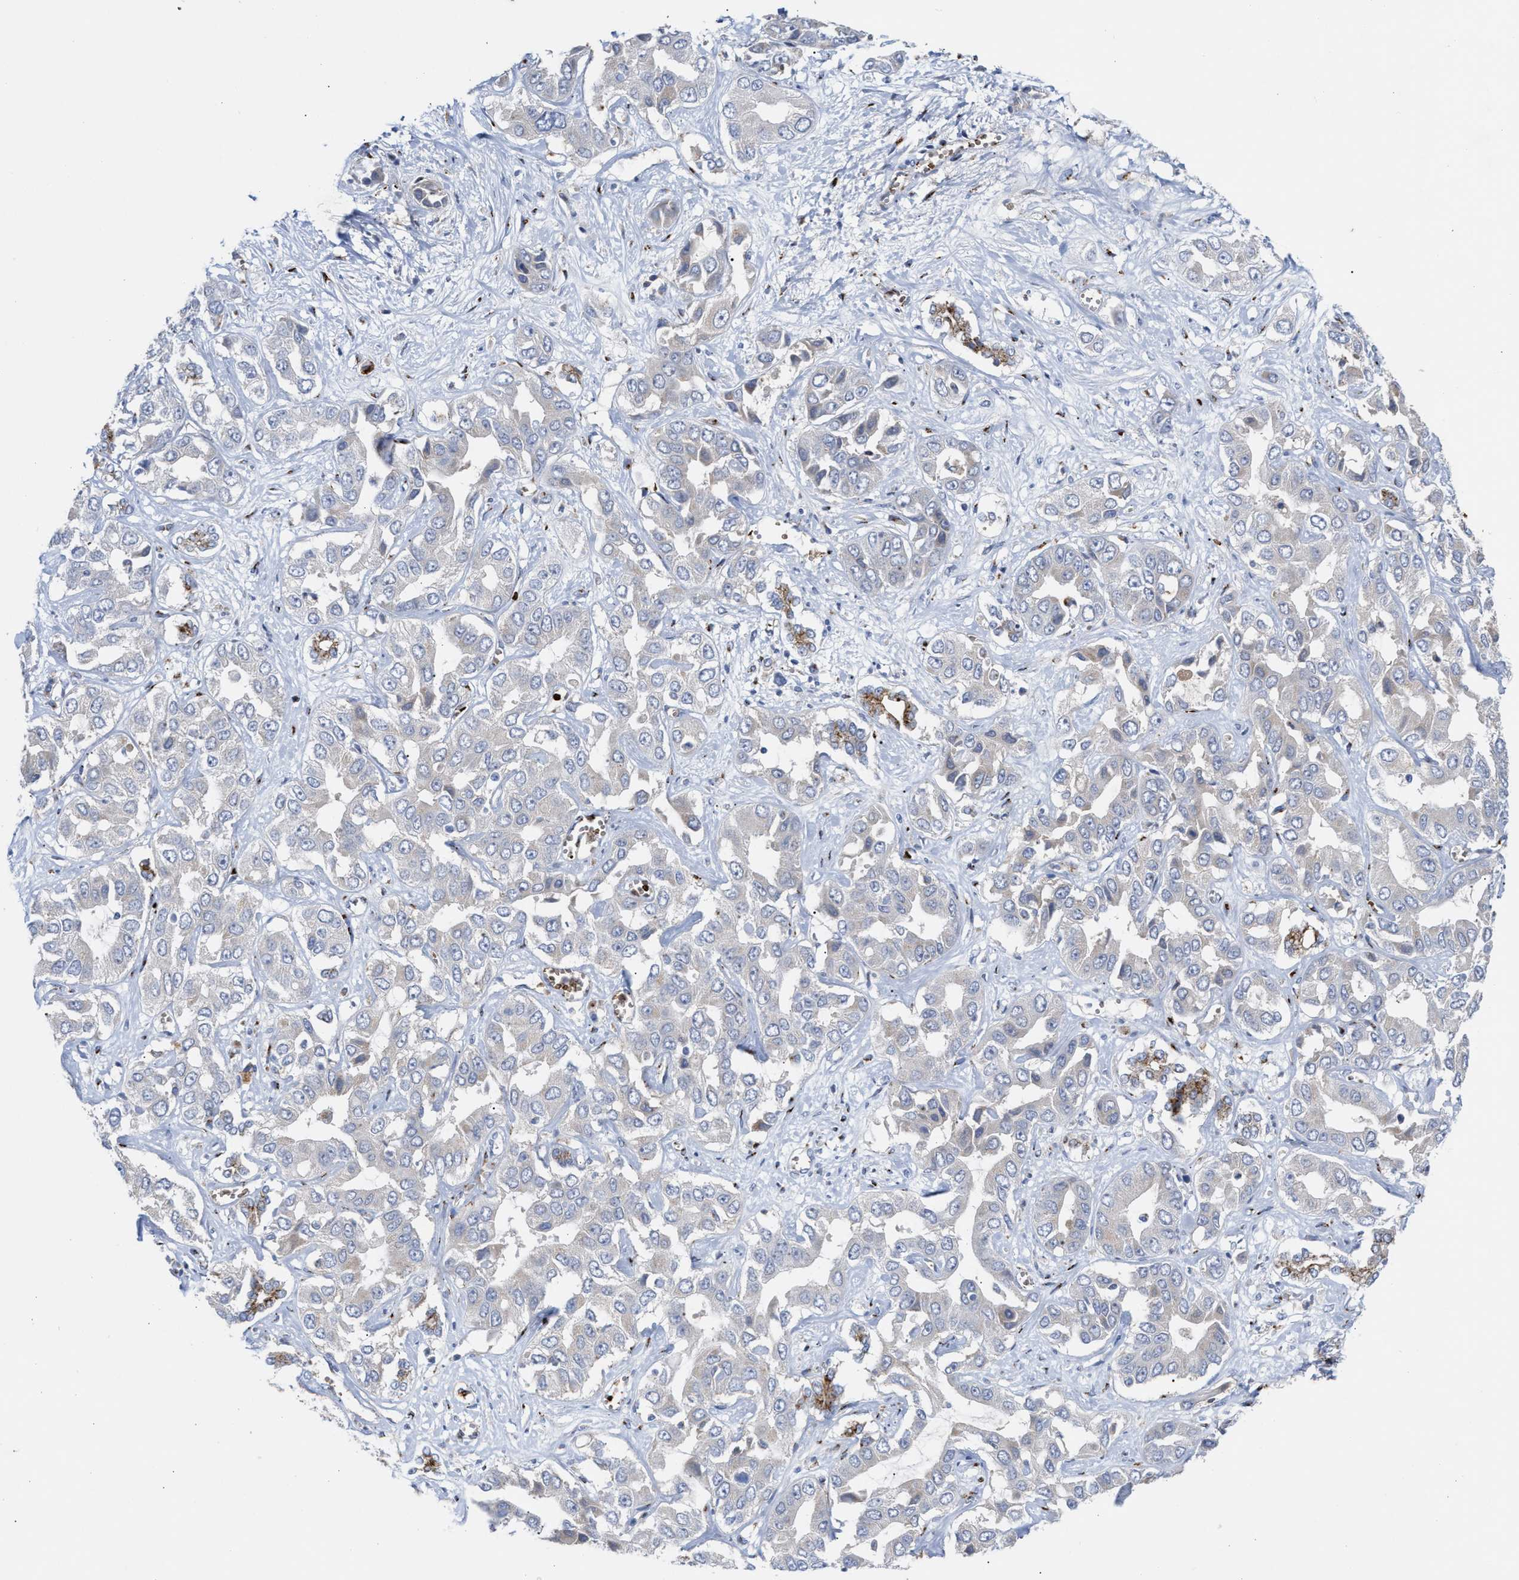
{"staining": {"intensity": "moderate", "quantity": "<25%", "location": "cytoplasmic/membranous"}, "tissue": "liver cancer", "cell_type": "Tumor cells", "image_type": "cancer", "snomed": [{"axis": "morphology", "description": "Cholangiocarcinoma"}, {"axis": "topography", "description": "Liver"}], "caption": "Moderate cytoplasmic/membranous staining is identified in about <25% of tumor cells in liver cholangiocarcinoma.", "gene": "CCL2", "patient": {"sex": "female", "age": 52}}